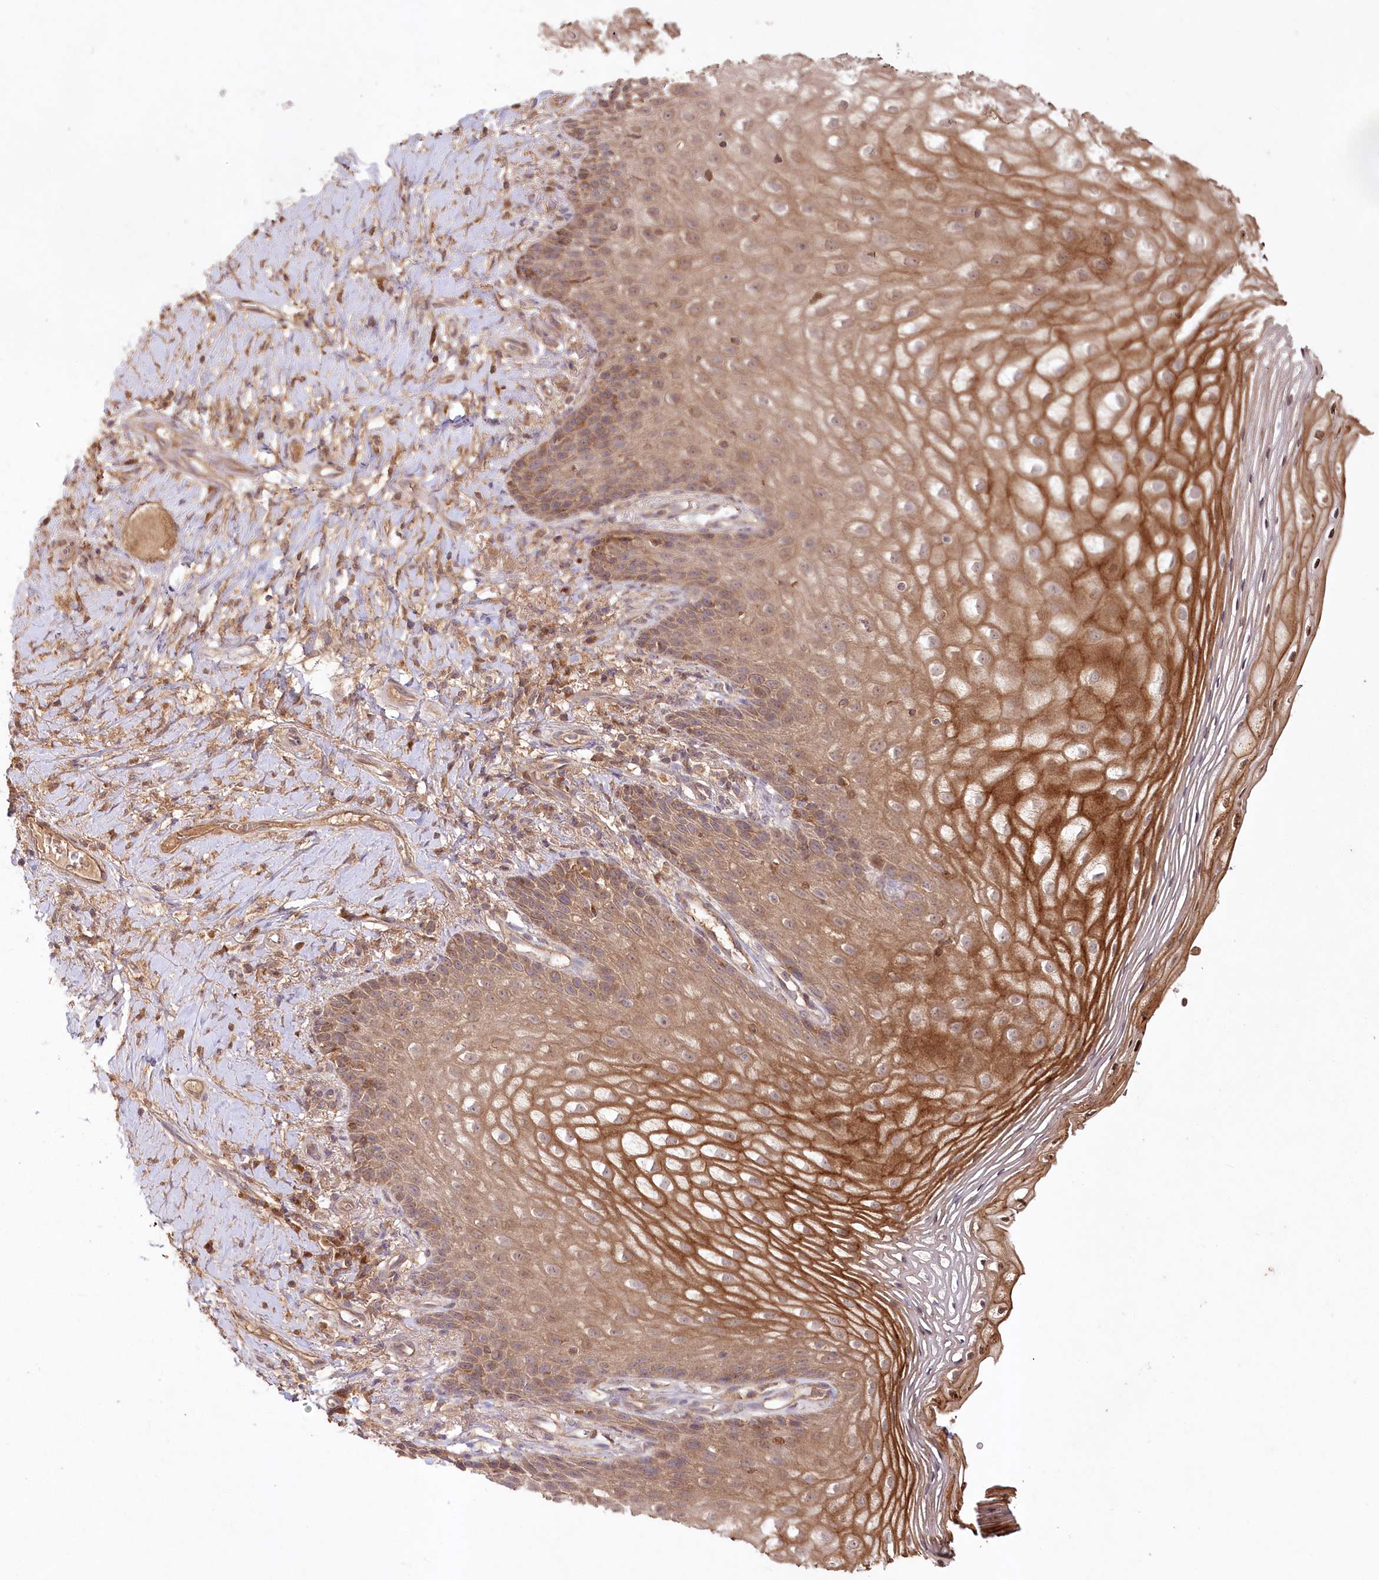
{"staining": {"intensity": "moderate", "quantity": ">75%", "location": "cytoplasmic/membranous"}, "tissue": "vagina", "cell_type": "Squamous epithelial cells", "image_type": "normal", "snomed": [{"axis": "morphology", "description": "Normal tissue, NOS"}, {"axis": "topography", "description": "Vagina"}], "caption": "A high-resolution image shows immunohistochemistry (IHC) staining of normal vagina, which shows moderate cytoplasmic/membranous staining in about >75% of squamous epithelial cells.", "gene": "IRAK1BP1", "patient": {"sex": "female", "age": 60}}